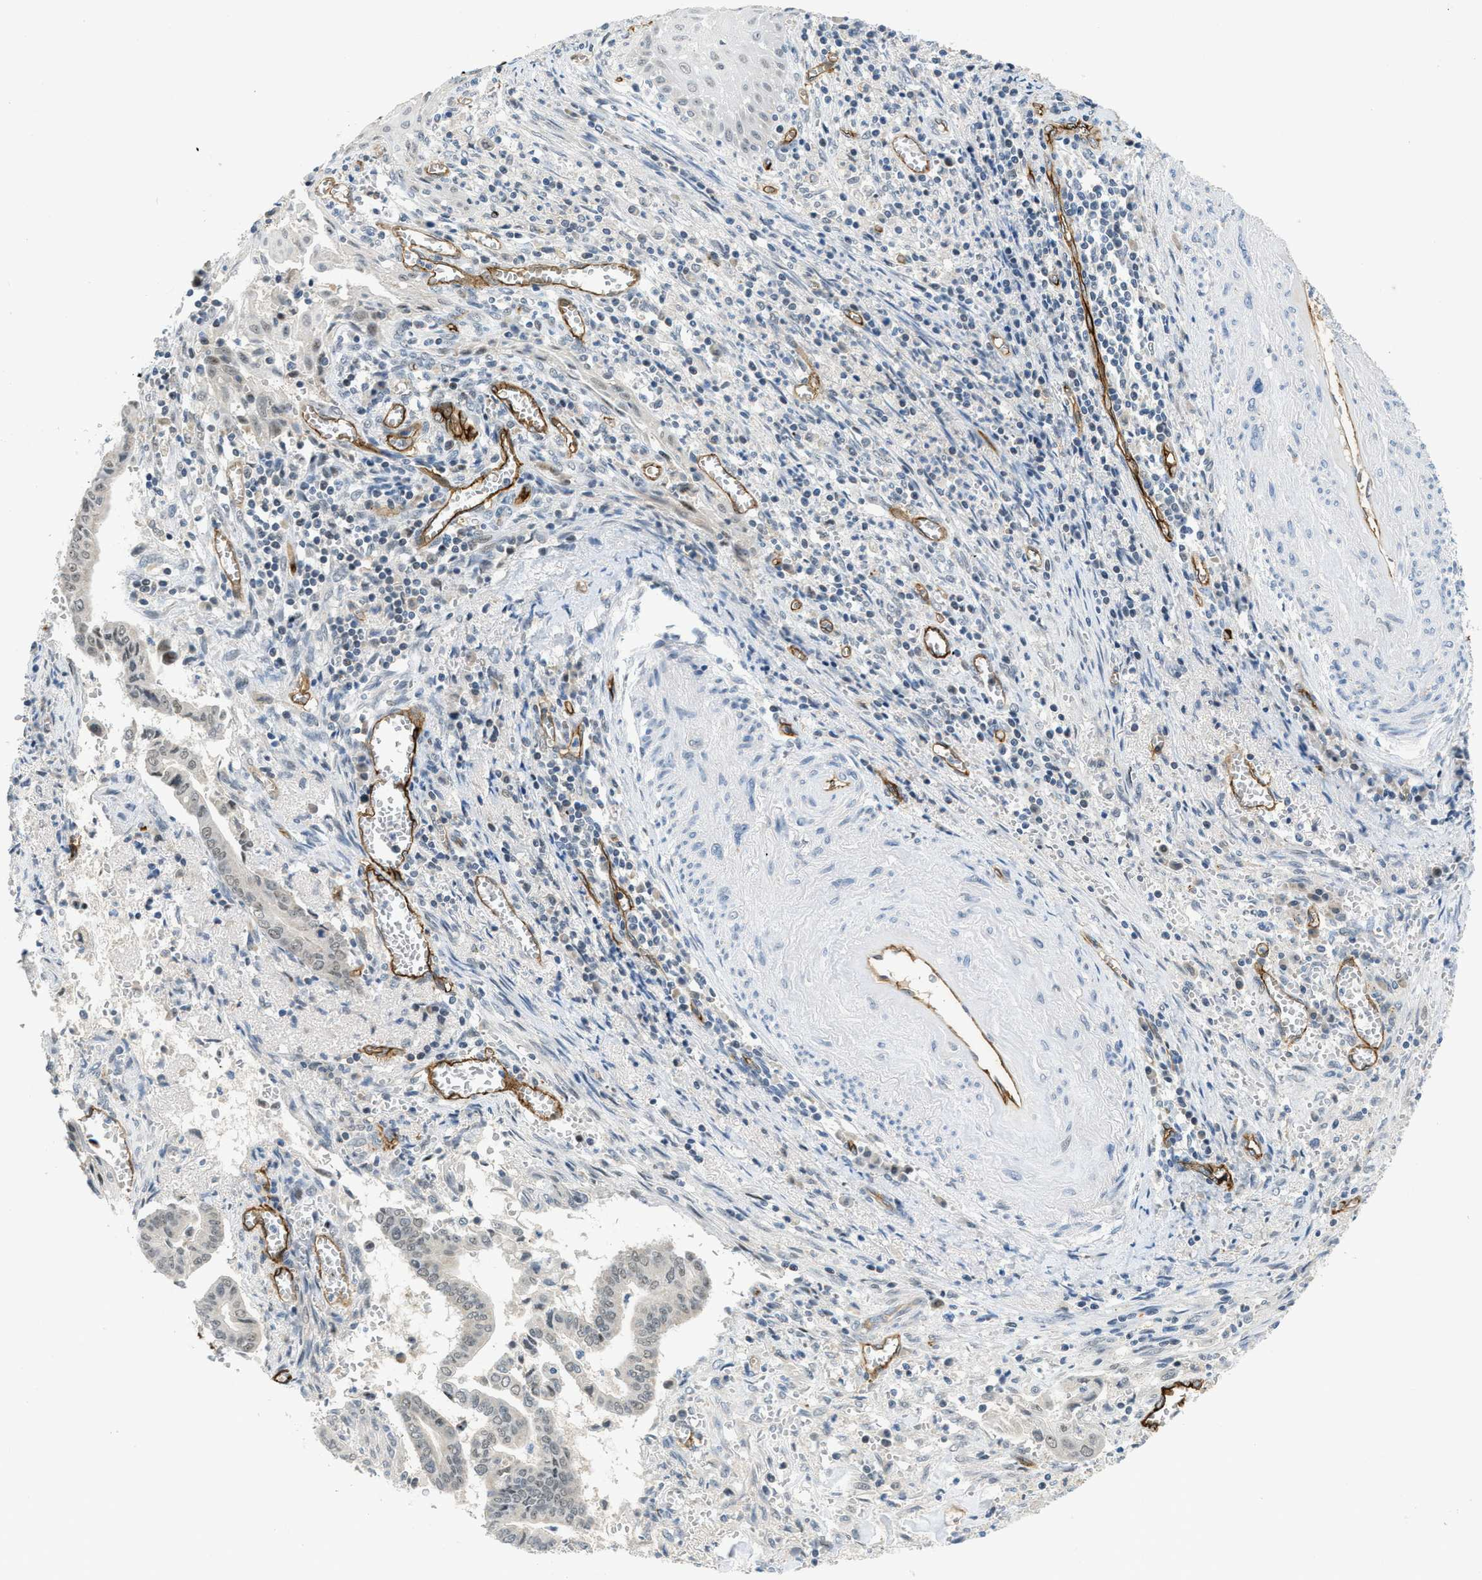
{"staining": {"intensity": "weak", "quantity": "<25%", "location": "nuclear"}, "tissue": "cervical cancer", "cell_type": "Tumor cells", "image_type": "cancer", "snomed": [{"axis": "morphology", "description": "Adenocarcinoma, NOS"}, {"axis": "topography", "description": "Cervix"}], "caption": "This is a histopathology image of immunohistochemistry (IHC) staining of cervical cancer, which shows no staining in tumor cells. (Immunohistochemistry (ihc), brightfield microscopy, high magnification).", "gene": "SLCO2A1", "patient": {"sex": "female", "age": 44}}